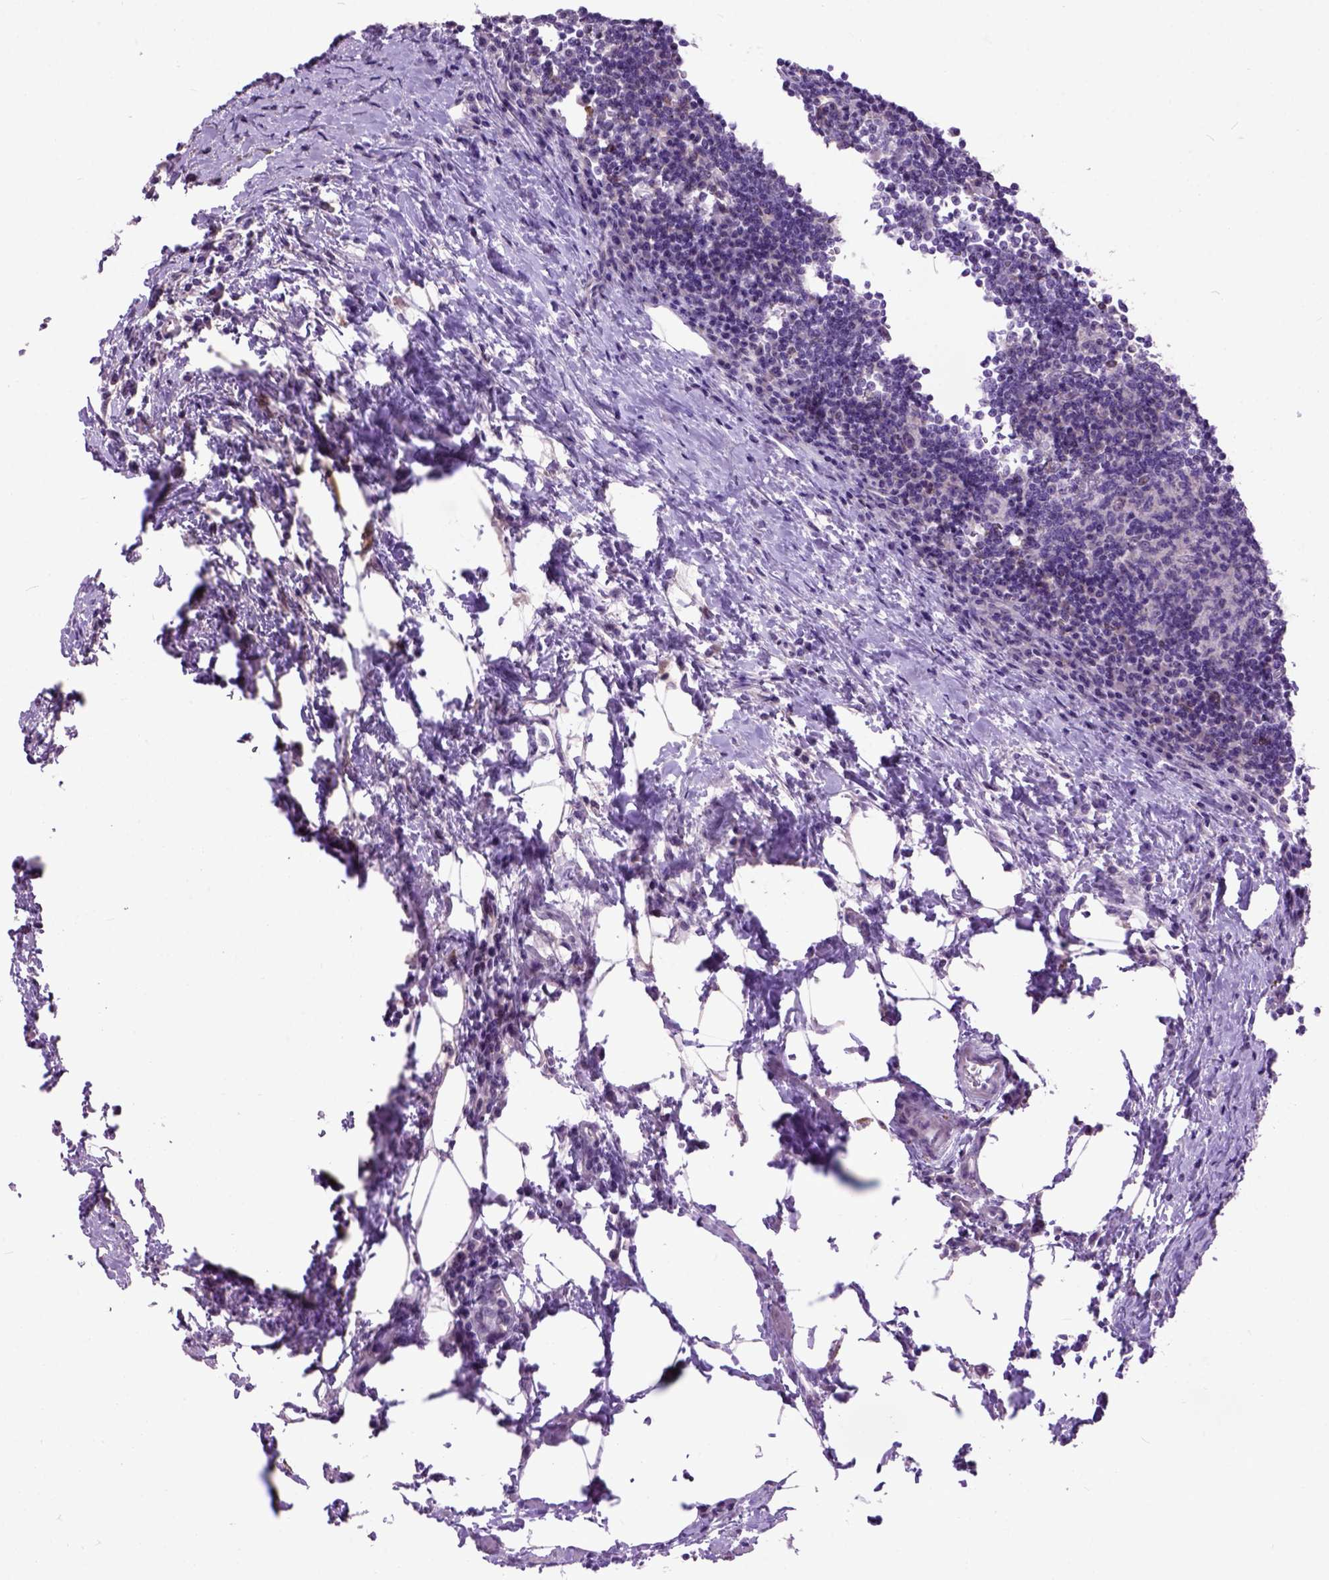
{"staining": {"intensity": "negative", "quantity": "none", "location": "none"}, "tissue": "lymph node", "cell_type": "Germinal center cells", "image_type": "normal", "snomed": [{"axis": "morphology", "description": "Normal tissue, NOS"}, {"axis": "topography", "description": "Lymph node"}], "caption": "Protein analysis of normal lymph node demonstrates no significant staining in germinal center cells. (DAB IHC visualized using brightfield microscopy, high magnification).", "gene": "MAPT", "patient": {"sex": "male", "age": 67}}